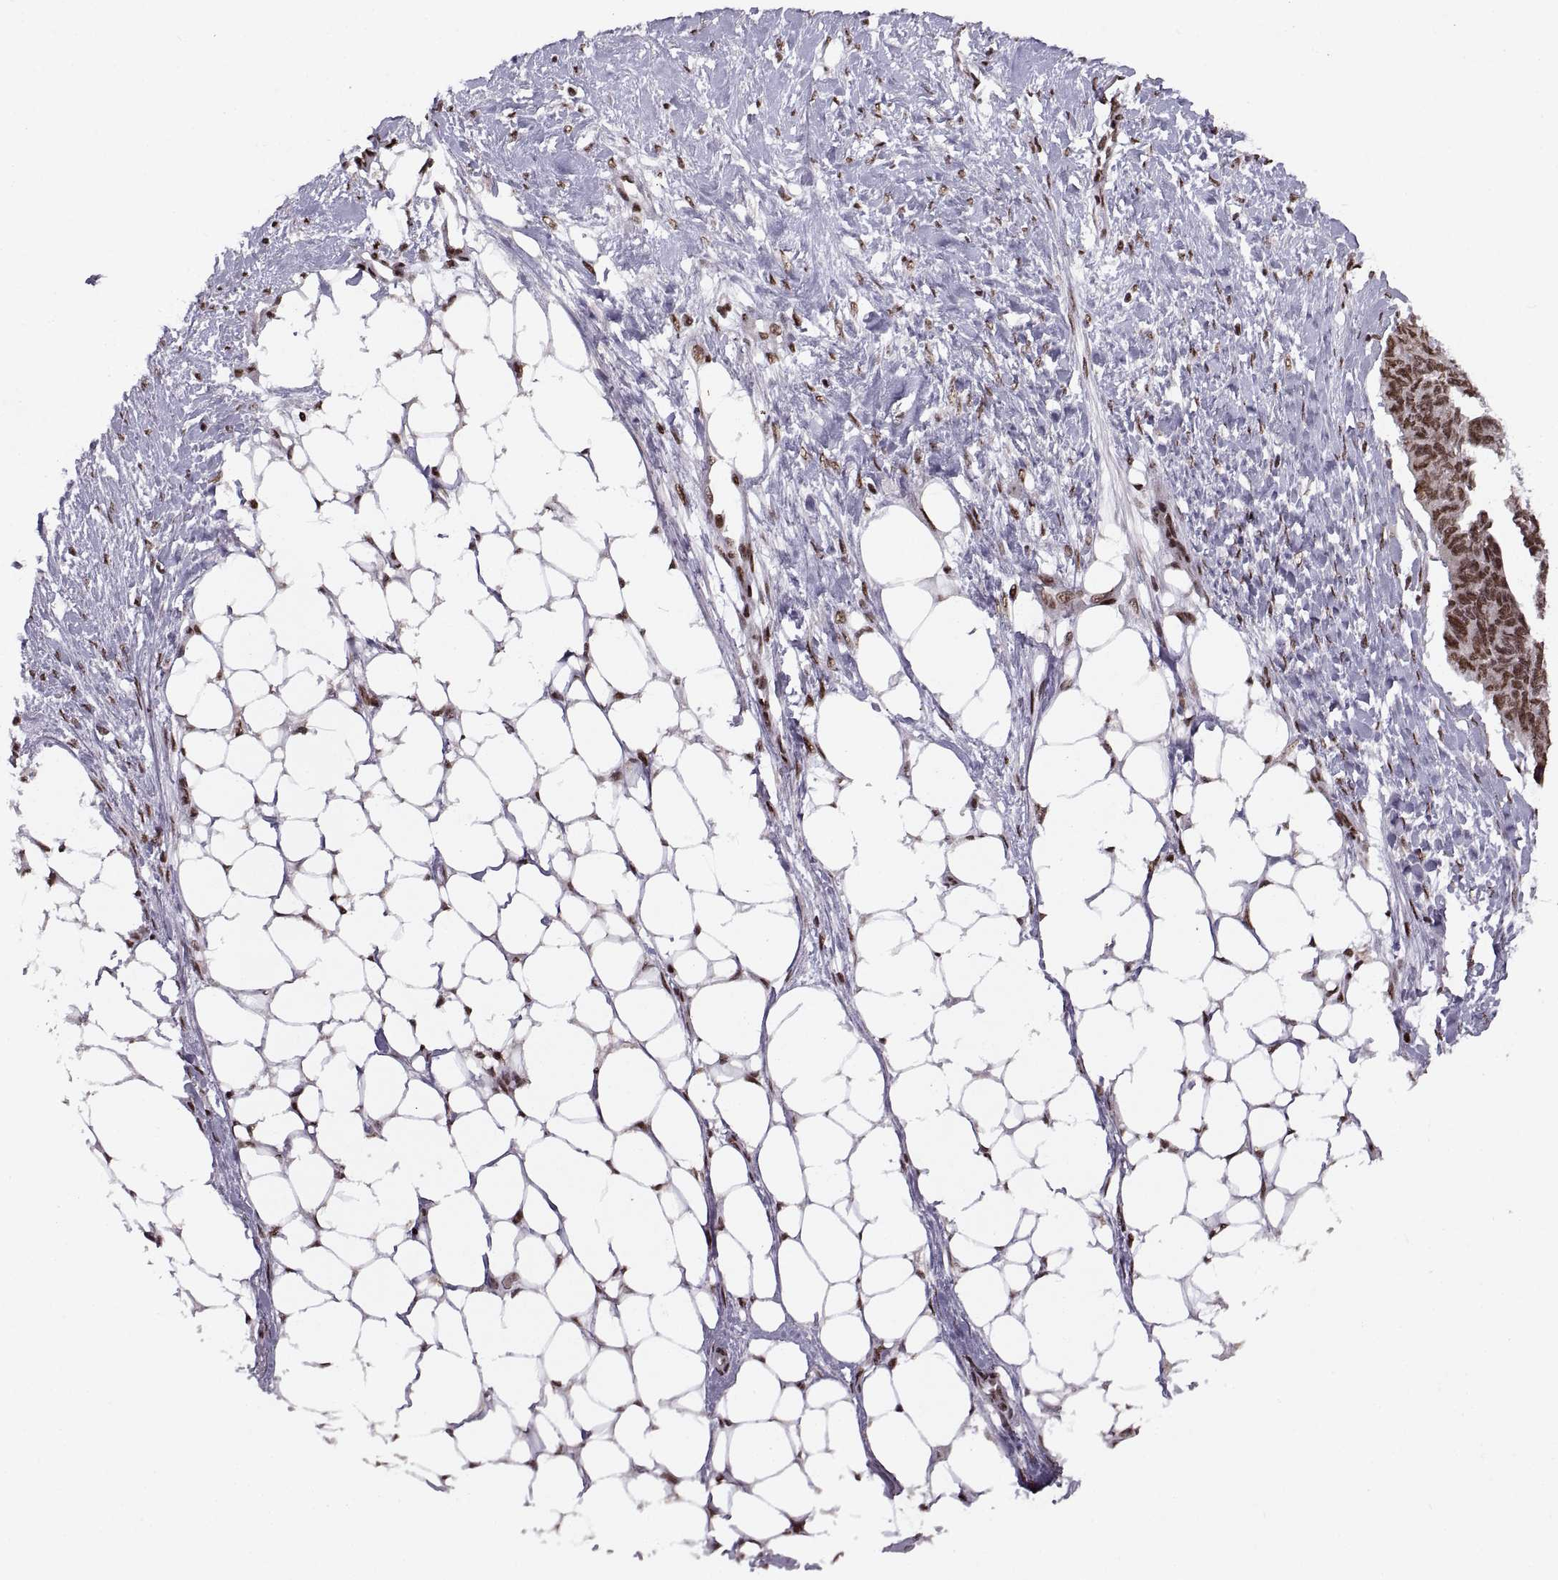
{"staining": {"intensity": "strong", "quantity": ">75%", "location": "nuclear"}, "tissue": "ovarian cancer", "cell_type": "Tumor cells", "image_type": "cancer", "snomed": [{"axis": "morphology", "description": "Cystadenocarcinoma, serous, NOS"}, {"axis": "topography", "description": "Ovary"}], "caption": "A photomicrograph of human serous cystadenocarcinoma (ovarian) stained for a protein displays strong nuclear brown staining in tumor cells. (DAB IHC, brown staining for protein, blue staining for nuclei).", "gene": "MT1E", "patient": {"sex": "female", "age": 69}}